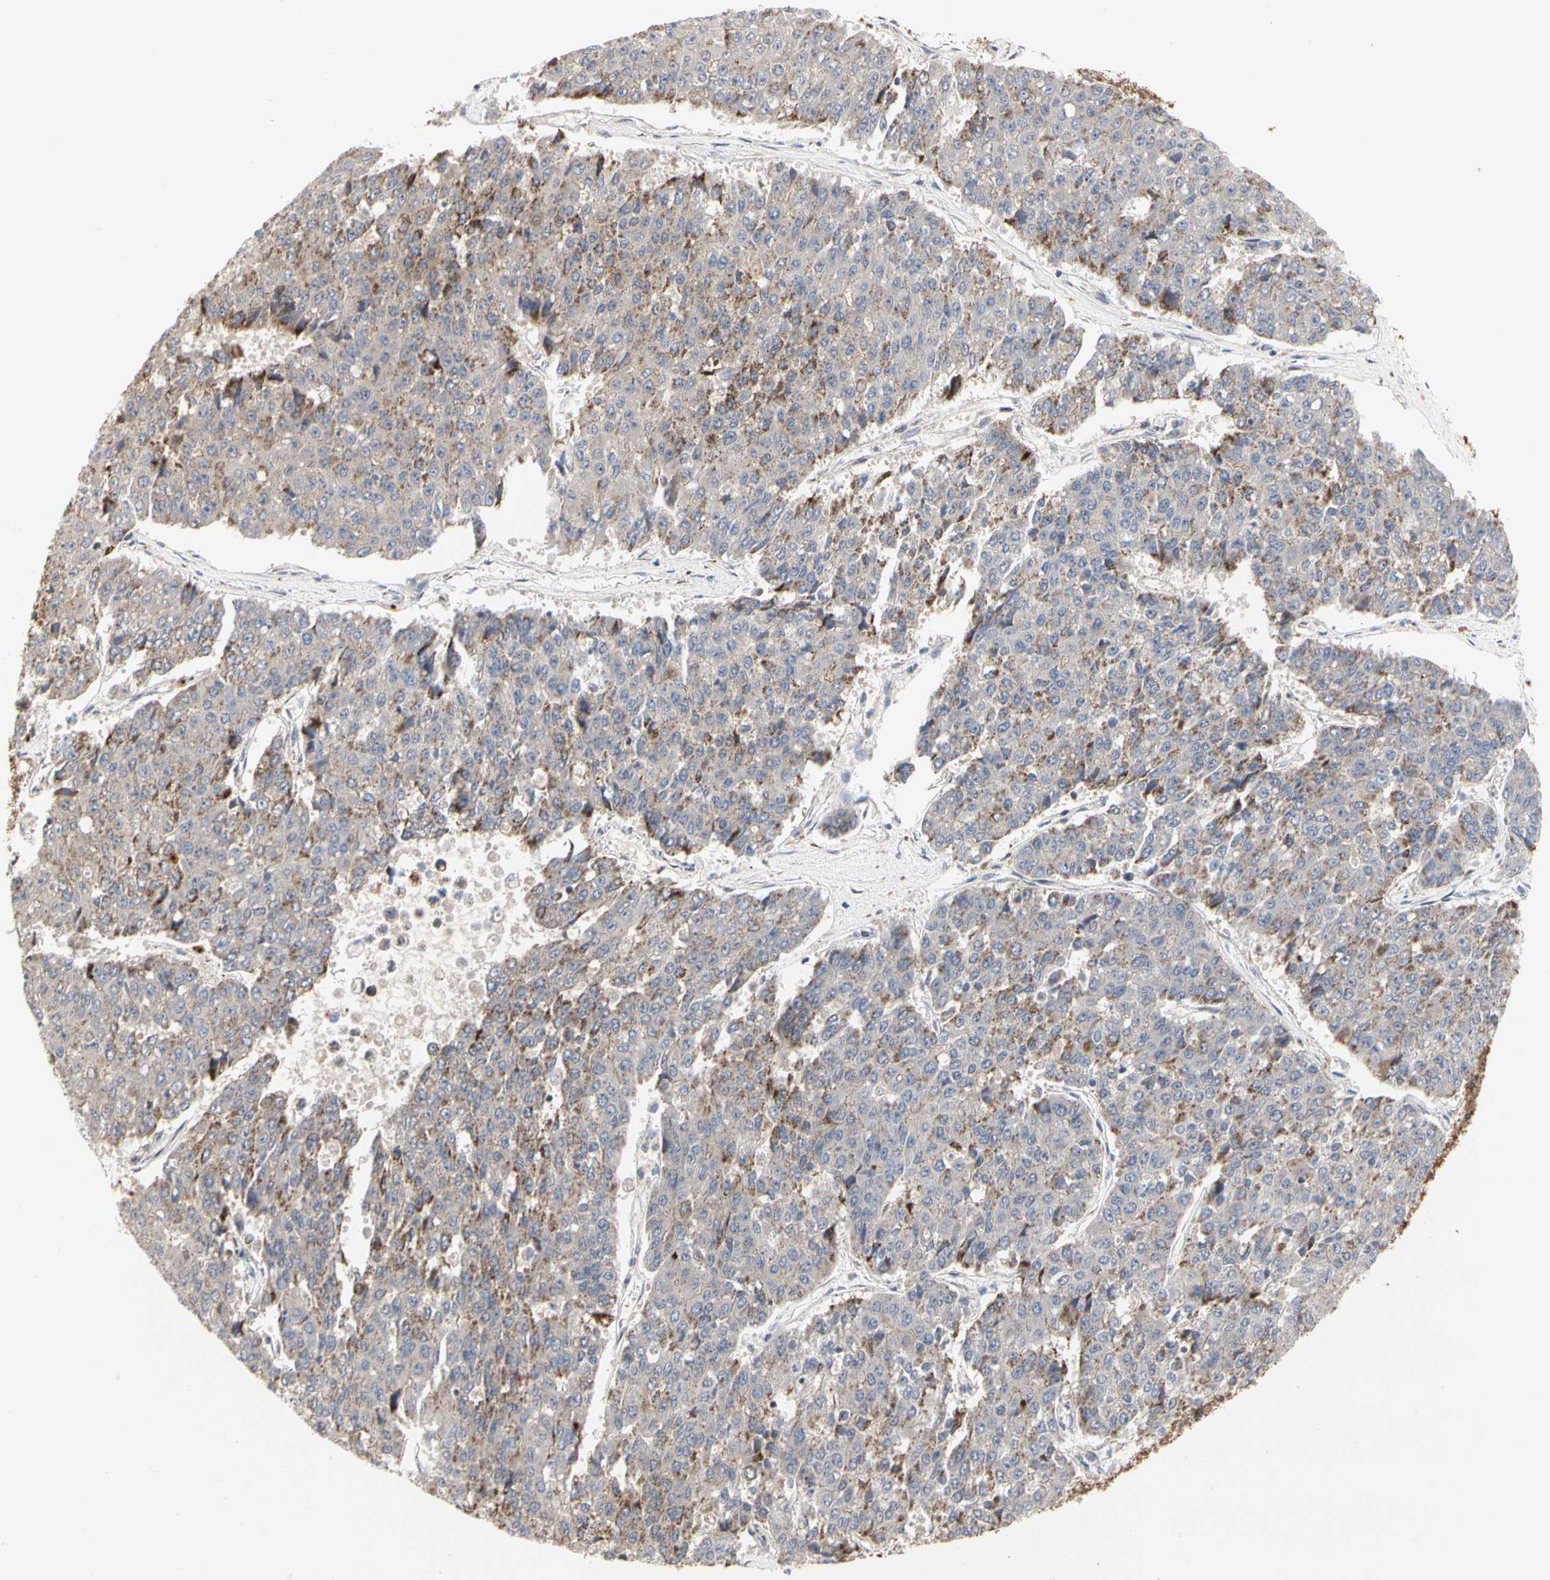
{"staining": {"intensity": "moderate", "quantity": "<25%", "location": "cytoplasmic/membranous"}, "tissue": "pancreatic cancer", "cell_type": "Tumor cells", "image_type": "cancer", "snomed": [{"axis": "morphology", "description": "Adenocarcinoma, NOS"}, {"axis": "topography", "description": "Pancreas"}], "caption": "An image of adenocarcinoma (pancreatic) stained for a protein reveals moderate cytoplasmic/membranous brown staining in tumor cells.", "gene": "TSKU", "patient": {"sex": "male", "age": 50}}